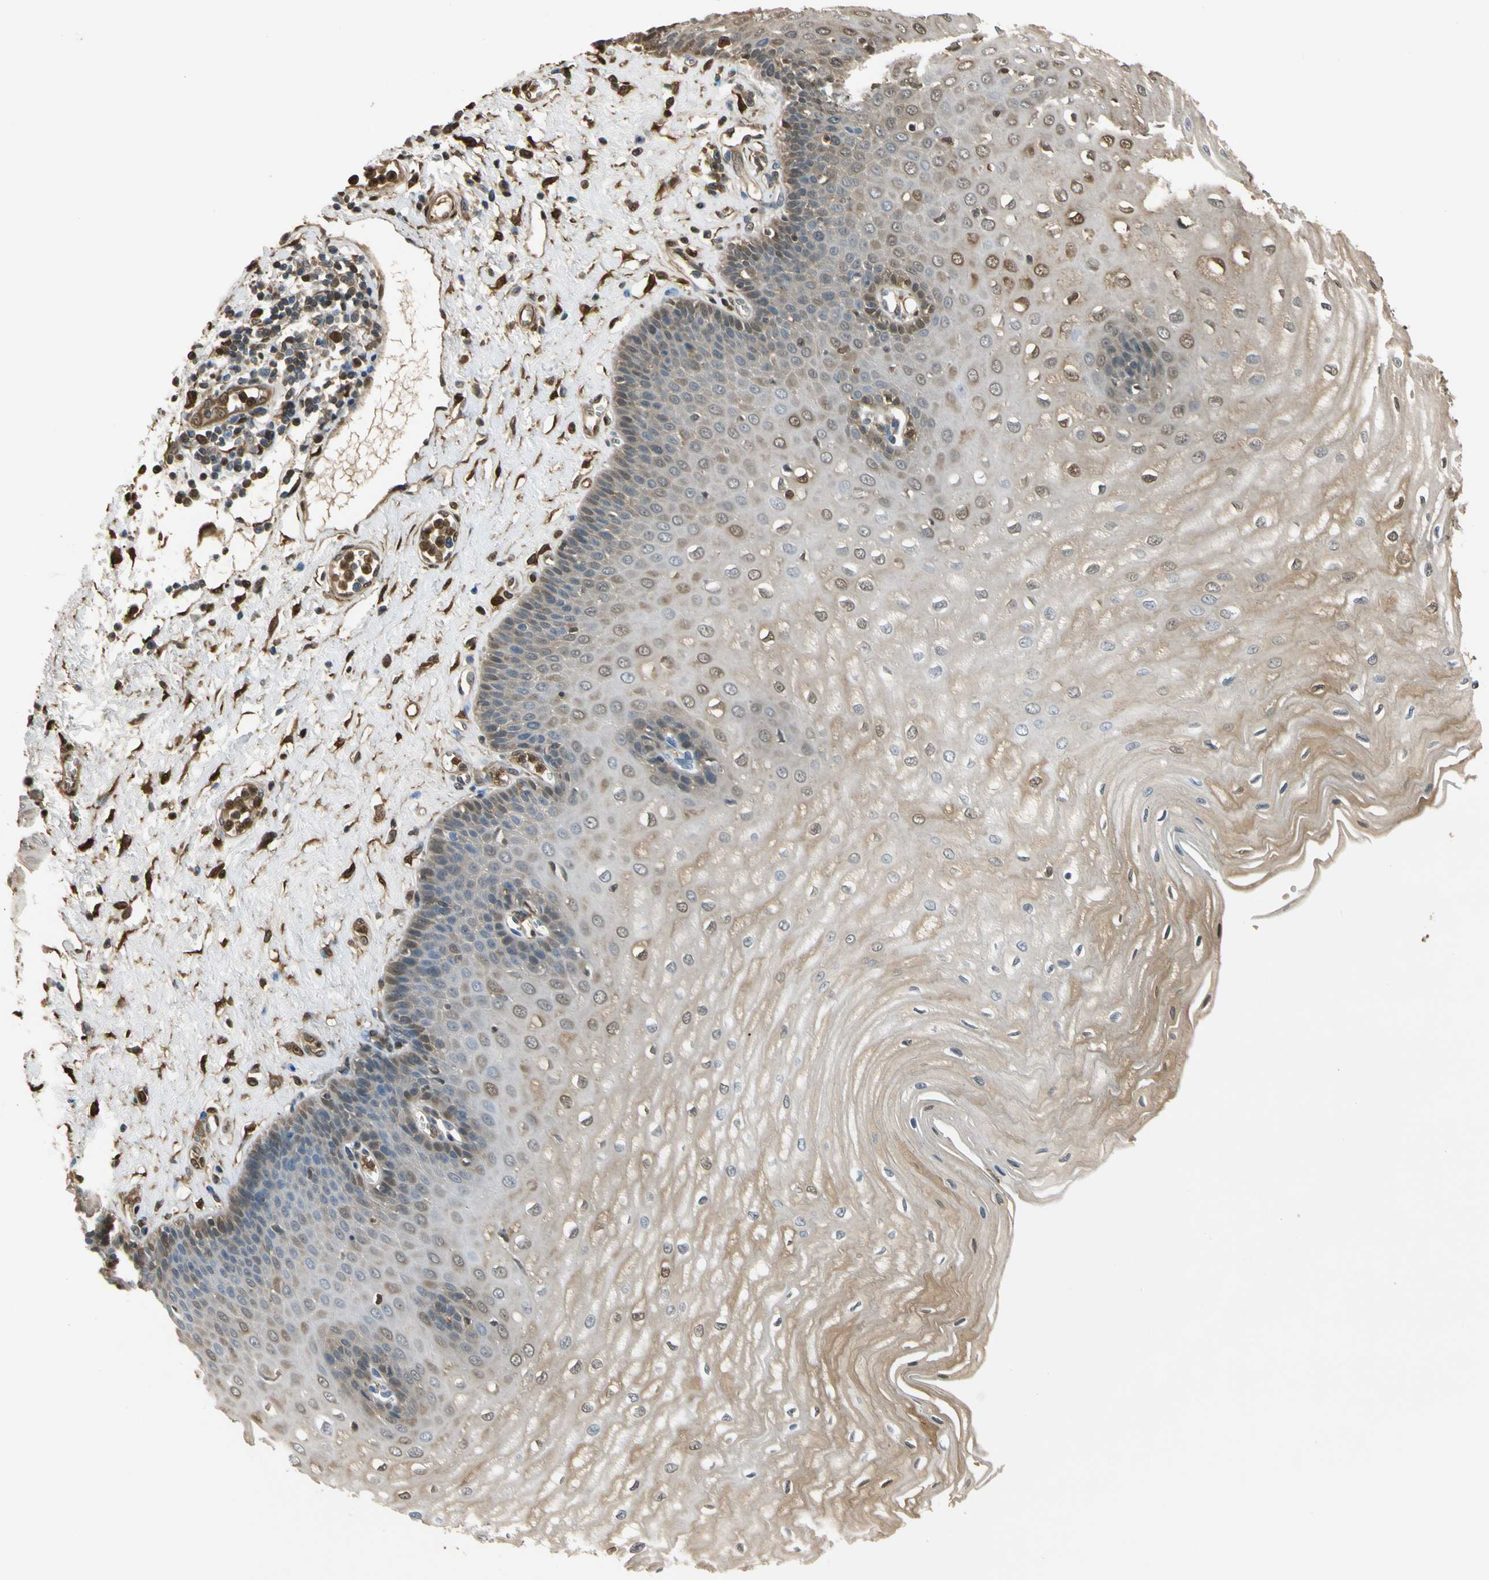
{"staining": {"intensity": "moderate", "quantity": ">75%", "location": "cytoplasmic/membranous,nuclear"}, "tissue": "esophagus", "cell_type": "Squamous epithelial cells", "image_type": "normal", "snomed": [{"axis": "morphology", "description": "Normal tissue, NOS"}, {"axis": "morphology", "description": "Squamous cell carcinoma, NOS"}, {"axis": "topography", "description": "Esophagus"}], "caption": "A brown stain highlights moderate cytoplasmic/membranous,nuclear staining of a protein in squamous epithelial cells of benign esophagus.", "gene": "S100A6", "patient": {"sex": "male", "age": 65}}